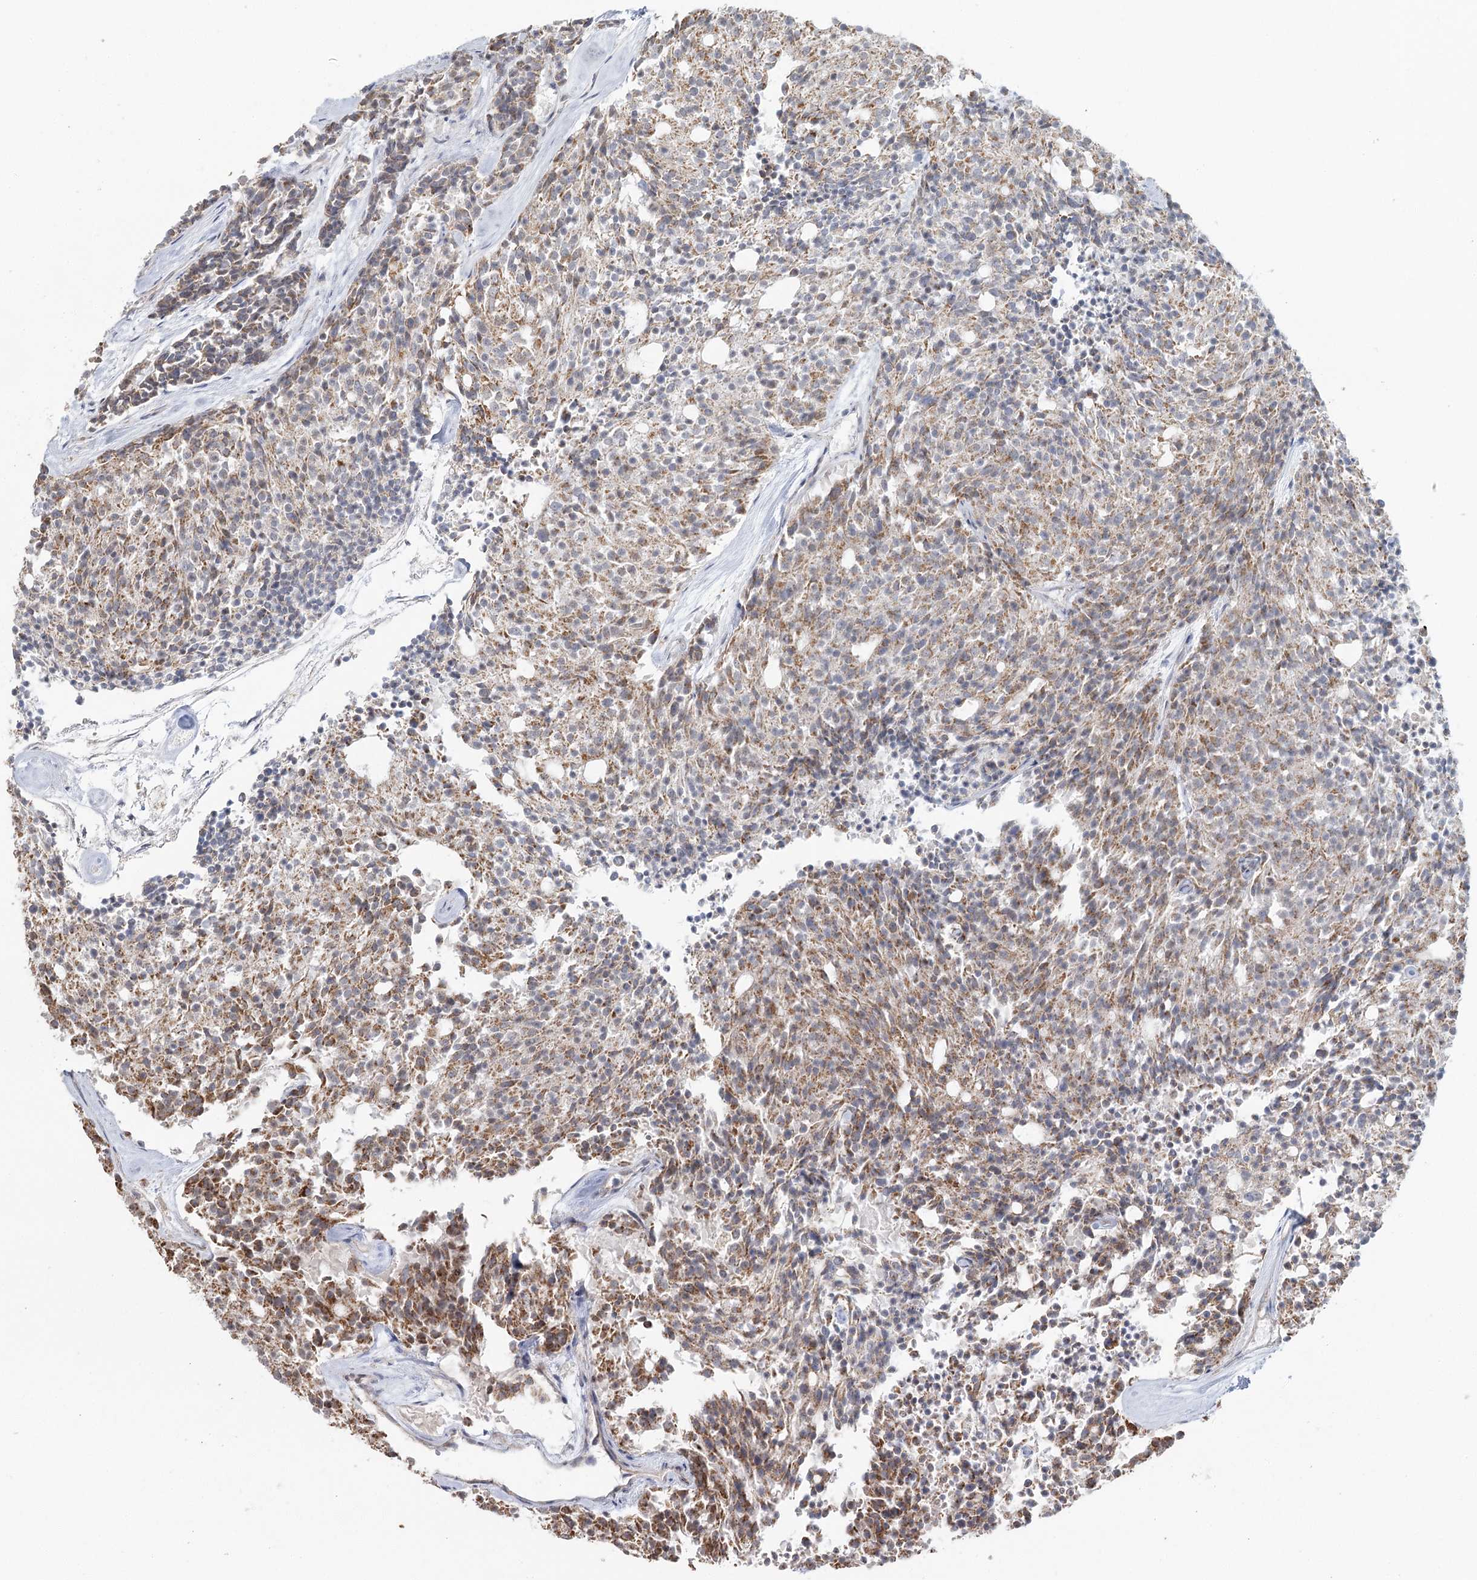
{"staining": {"intensity": "moderate", "quantity": ">75%", "location": "cytoplasmic/membranous"}, "tissue": "carcinoid", "cell_type": "Tumor cells", "image_type": "cancer", "snomed": [{"axis": "morphology", "description": "Carcinoid, malignant, NOS"}, {"axis": "topography", "description": "Pancreas"}], "caption": "Tumor cells display moderate cytoplasmic/membranous expression in approximately >75% of cells in malignant carcinoid.", "gene": "LACTB", "patient": {"sex": "female", "age": 54}}